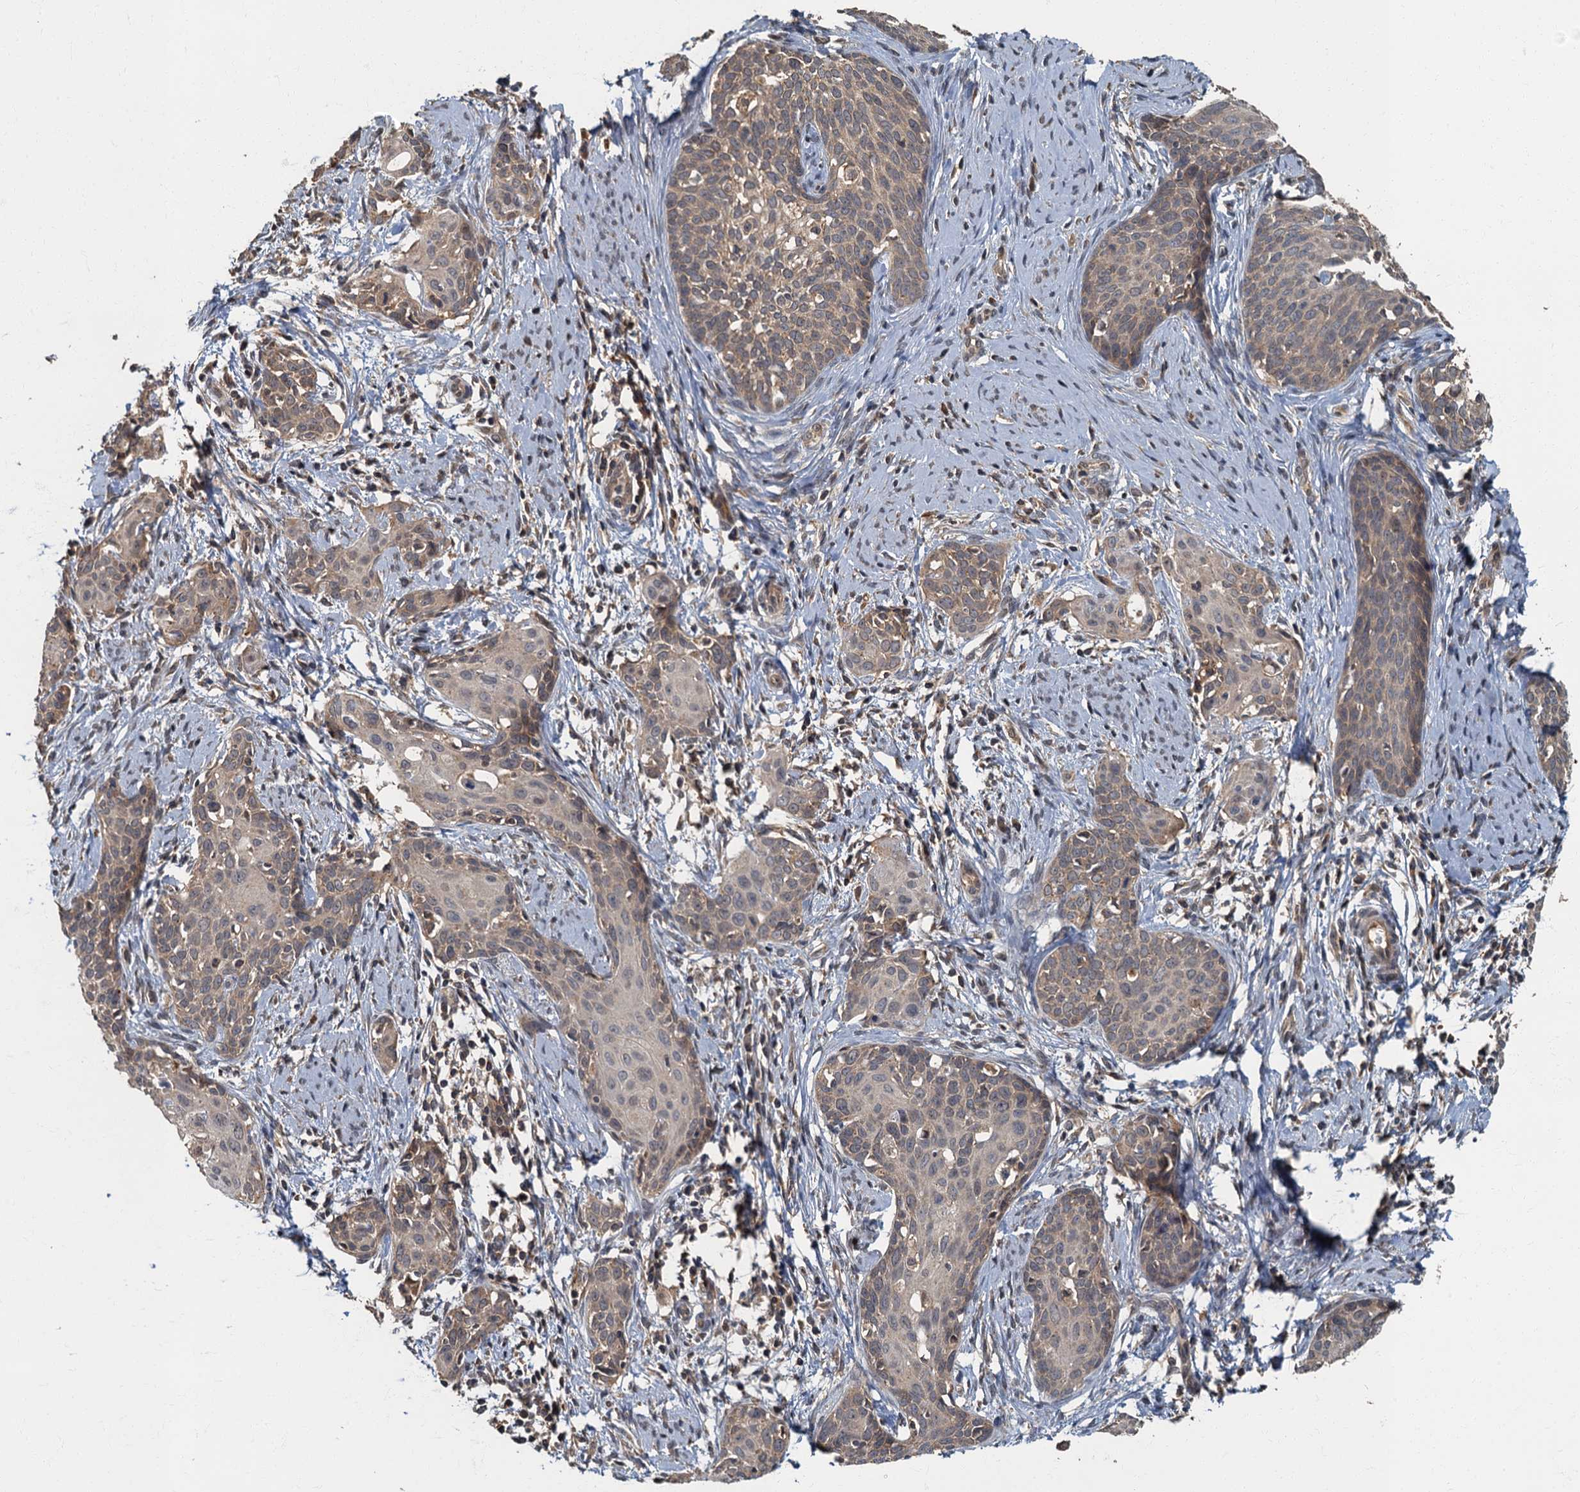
{"staining": {"intensity": "weak", "quantity": "25%-75%", "location": "cytoplasmic/membranous"}, "tissue": "cervical cancer", "cell_type": "Tumor cells", "image_type": "cancer", "snomed": [{"axis": "morphology", "description": "Squamous cell carcinoma, NOS"}, {"axis": "topography", "description": "Cervix"}], "caption": "Immunohistochemical staining of cervical cancer (squamous cell carcinoma) shows low levels of weak cytoplasmic/membranous protein expression in about 25%-75% of tumor cells.", "gene": "WDCP", "patient": {"sex": "female", "age": 52}}